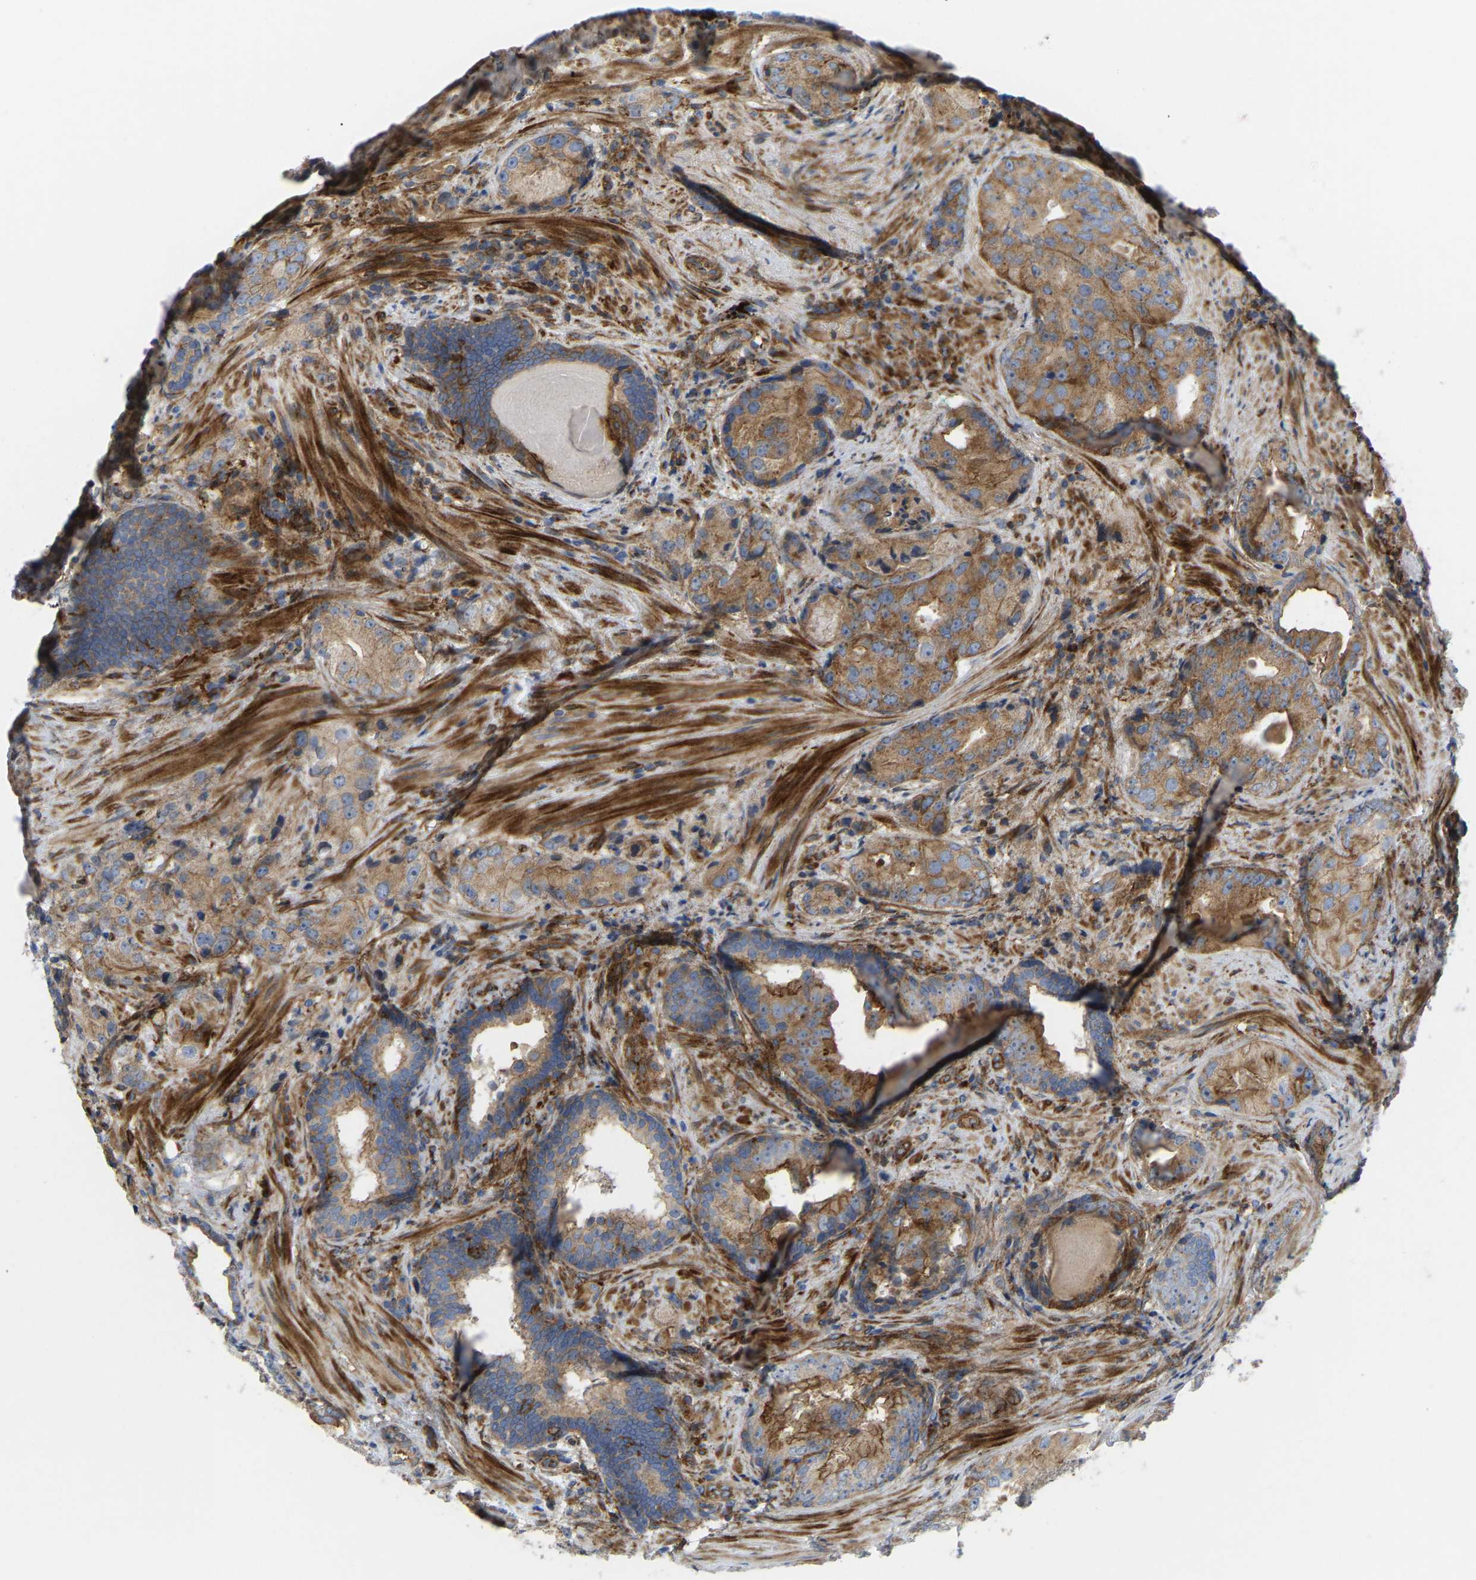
{"staining": {"intensity": "moderate", "quantity": ">75%", "location": "cytoplasmic/membranous"}, "tissue": "prostate cancer", "cell_type": "Tumor cells", "image_type": "cancer", "snomed": [{"axis": "morphology", "description": "Adenocarcinoma, High grade"}, {"axis": "topography", "description": "Prostate"}], "caption": "A brown stain shows moderate cytoplasmic/membranous positivity of a protein in human prostate cancer tumor cells.", "gene": "PICALM", "patient": {"sex": "male", "age": 66}}